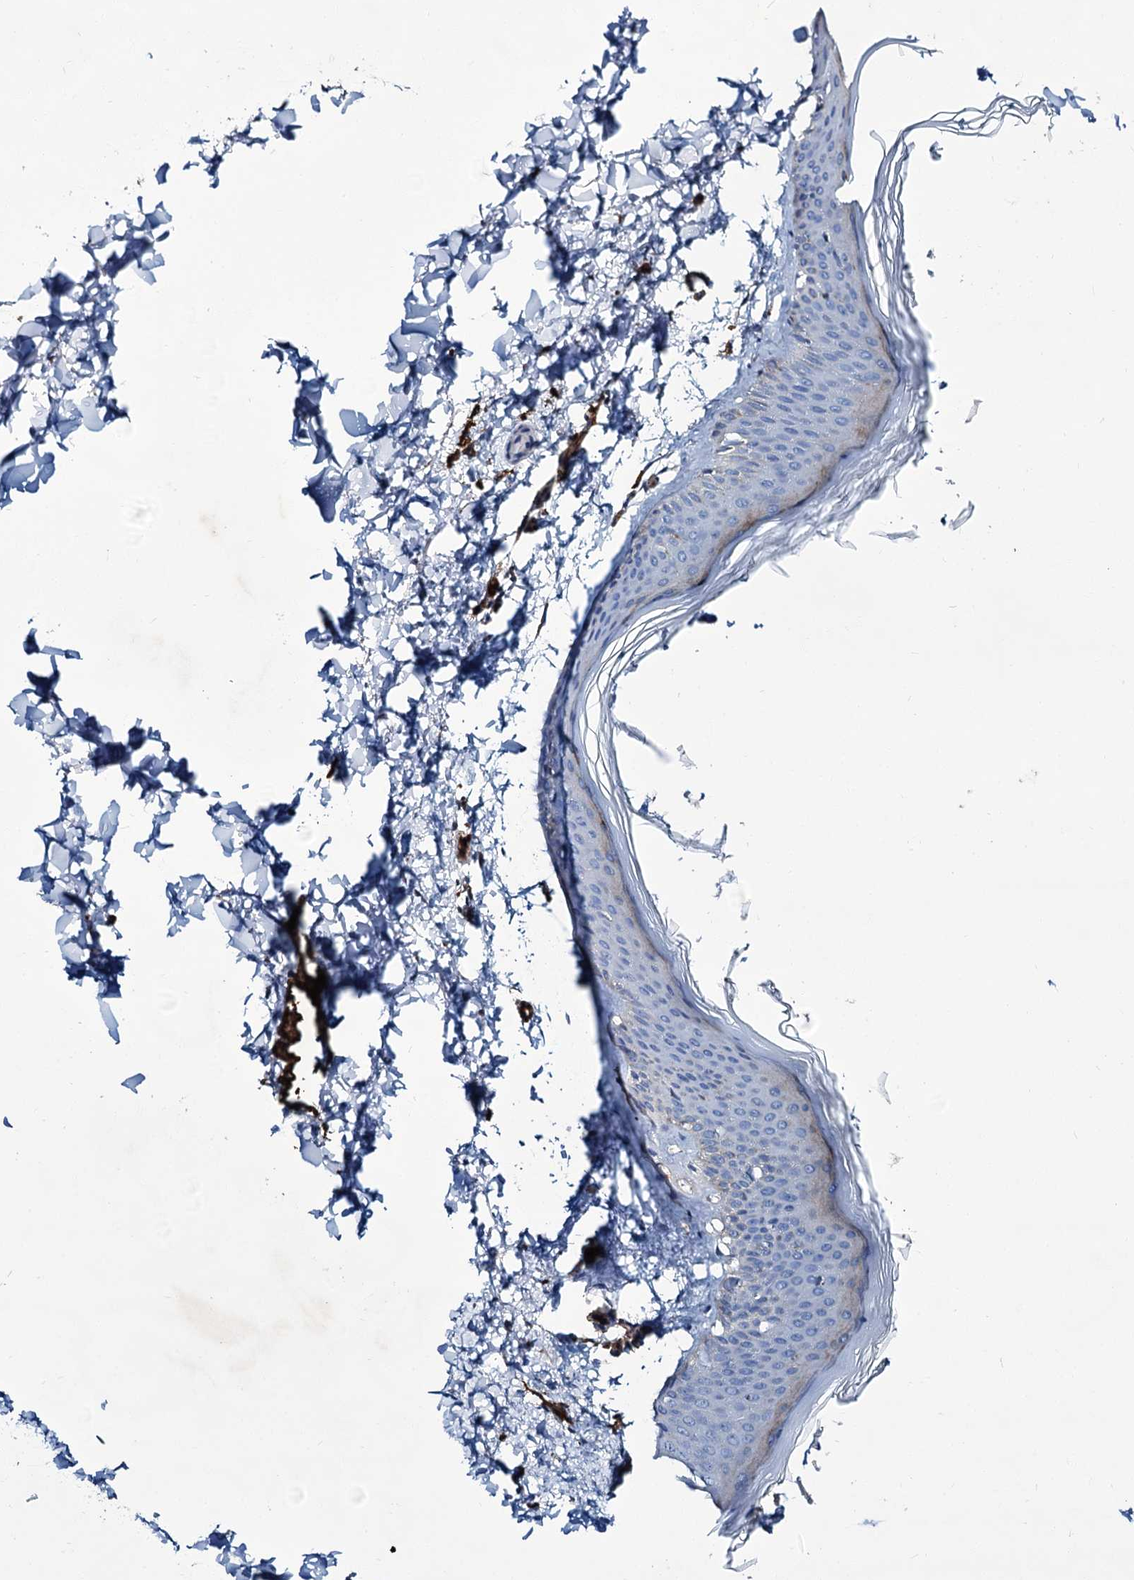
{"staining": {"intensity": "negative", "quantity": "none", "location": "none"}, "tissue": "skin", "cell_type": "Fibroblasts", "image_type": "normal", "snomed": [{"axis": "morphology", "description": "Normal tissue, NOS"}, {"axis": "topography", "description": "Skin"}], "caption": "IHC image of unremarkable skin: skin stained with DAB (3,3'-diaminobenzidine) shows no significant protein staining in fibroblasts.", "gene": "CACNA1C", "patient": {"sex": "female", "age": 27}}